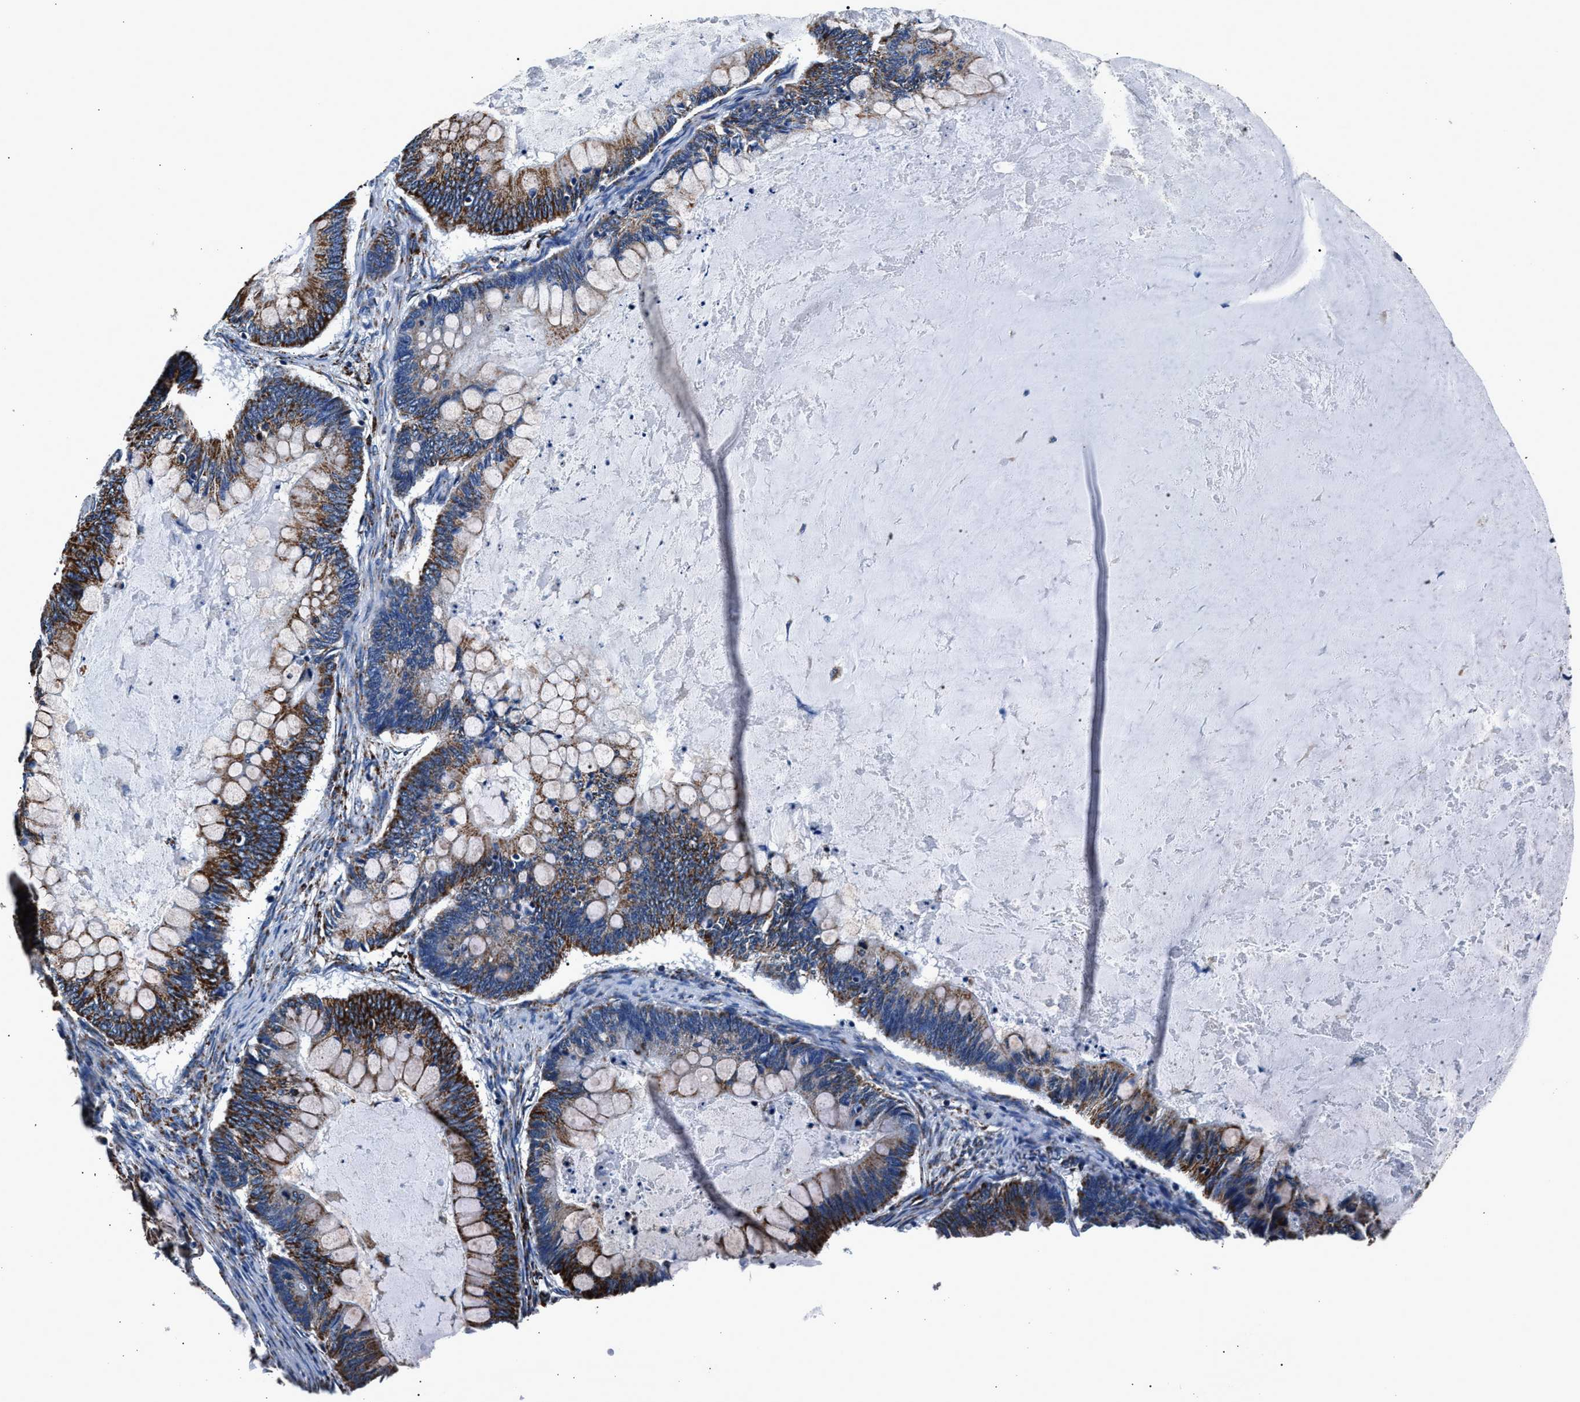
{"staining": {"intensity": "strong", "quantity": ">75%", "location": "cytoplasmic/membranous"}, "tissue": "ovarian cancer", "cell_type": "Tumor cells", "image_type": "cancer", "snomed": [{"axis": "morphology", "description": "Cystadenocarcinoma, mucinous, NOS"}, {"axis": "topography", "description": "Ovary"}], "caption": "An immunohistochemistry histopathology image of tumor tissue is shown. Protein staining in brown highlights strong cytoplasmic/membranous positivity in mucinous cystadenocarcinoma (ovarian) within tumor cells.", "gene": "HIBADH", "patient": {"sex": "female", "age": 61}}